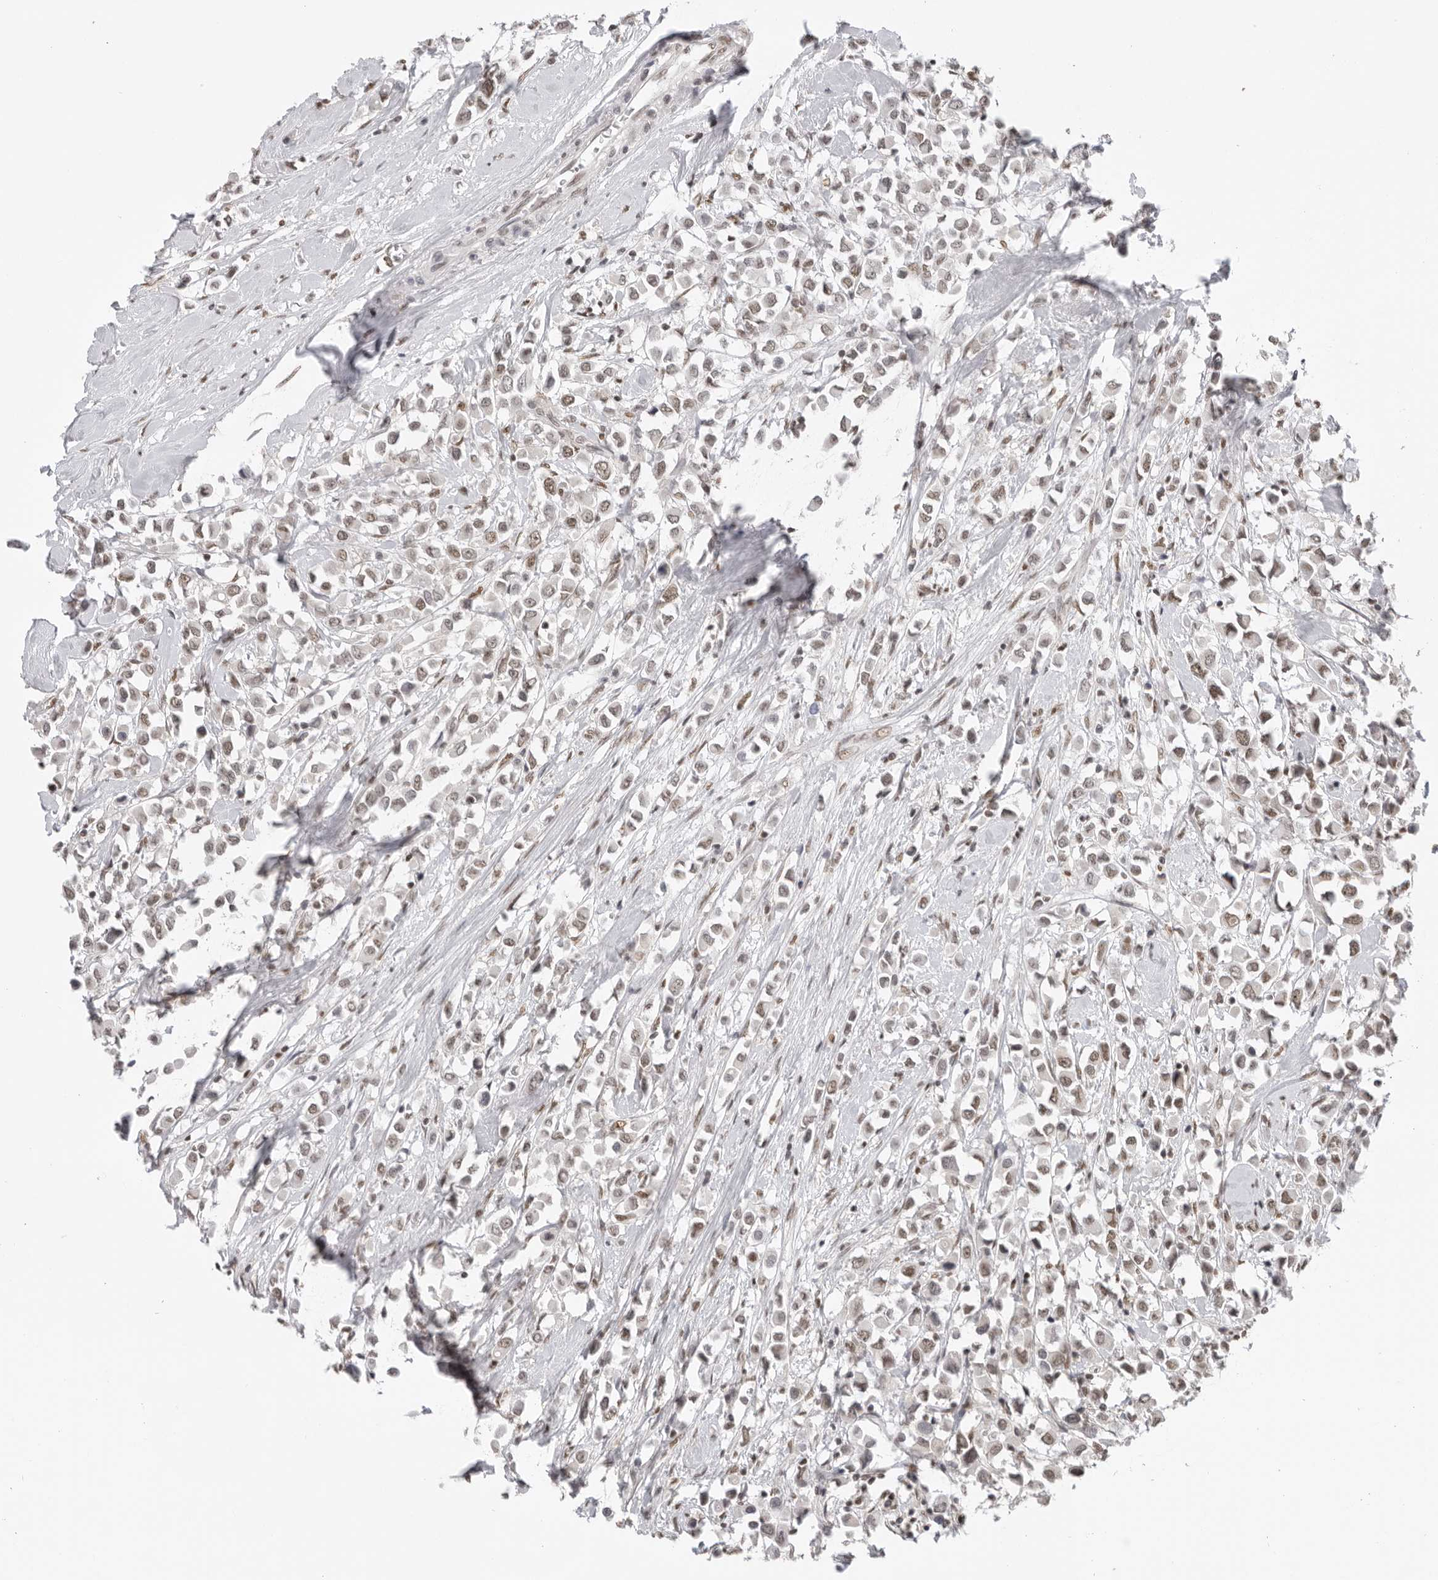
{"staining": {"intensity": "weak", "quantity": "25%-75%", "location": "nuclear"}, "tissue": "breast cancer", "cell_type": "Tumor cells", "image_type": "cancer", "snomed": [{"axis": "morphology", "description": "Duct carcinoma"}, {"axis": "topography", "description": "Breast"}], "caption": "Breast cancer tissue exhibits weak nuclear positivity in approximately 25%-75% of tumor cells, visualized by immunohistochemistry. The protein is shown in brown color, while the nuclei are stained blue.", "gene": "RPA2", "patient": {"sex": "female", "age": 61}}